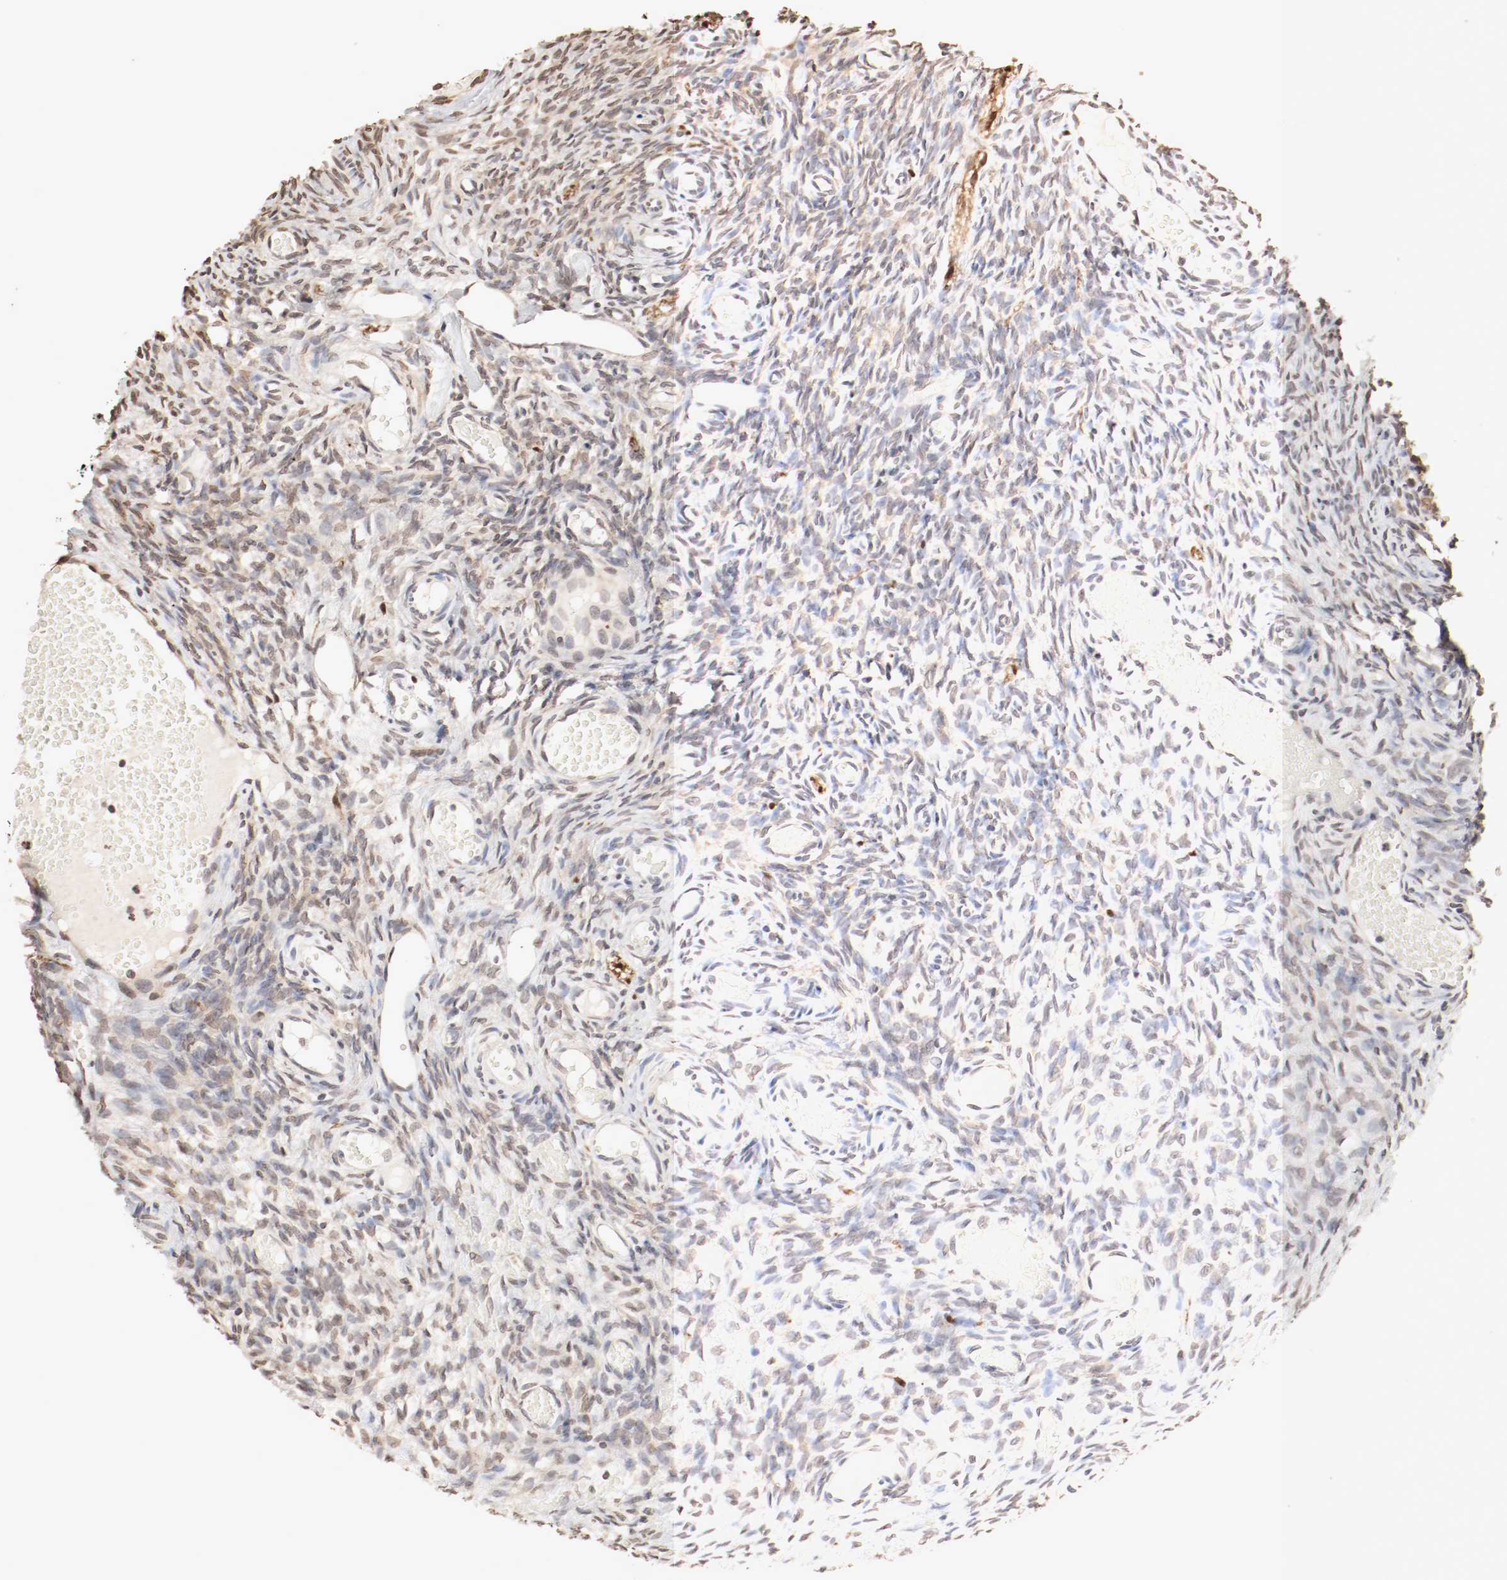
{"staining": {"intensity": "weak", "quantity": ">75%", "location": "cytoplasmic/membranous,nuclear"}, "tissue": "ovary", "cell_type": "Ovarian stroma cells", "image_type": "normal", "snomed": [{"axis": "morphology", "description": "Normal tissue, NOS"}, {"axis": "topography", "description": "Ovary"}], "caption": "The micrograph exhibits immunohistochemical staining of normal ovary. There is weak cytoplasmic/membranous,nuclear expression is seen in about >75% of ovarian stroma cells. (brown staining indicates protein expression, while blue staining denotes nuclei).", "gene": "WASL", "patient": {"sex": "female", "age": 35}}